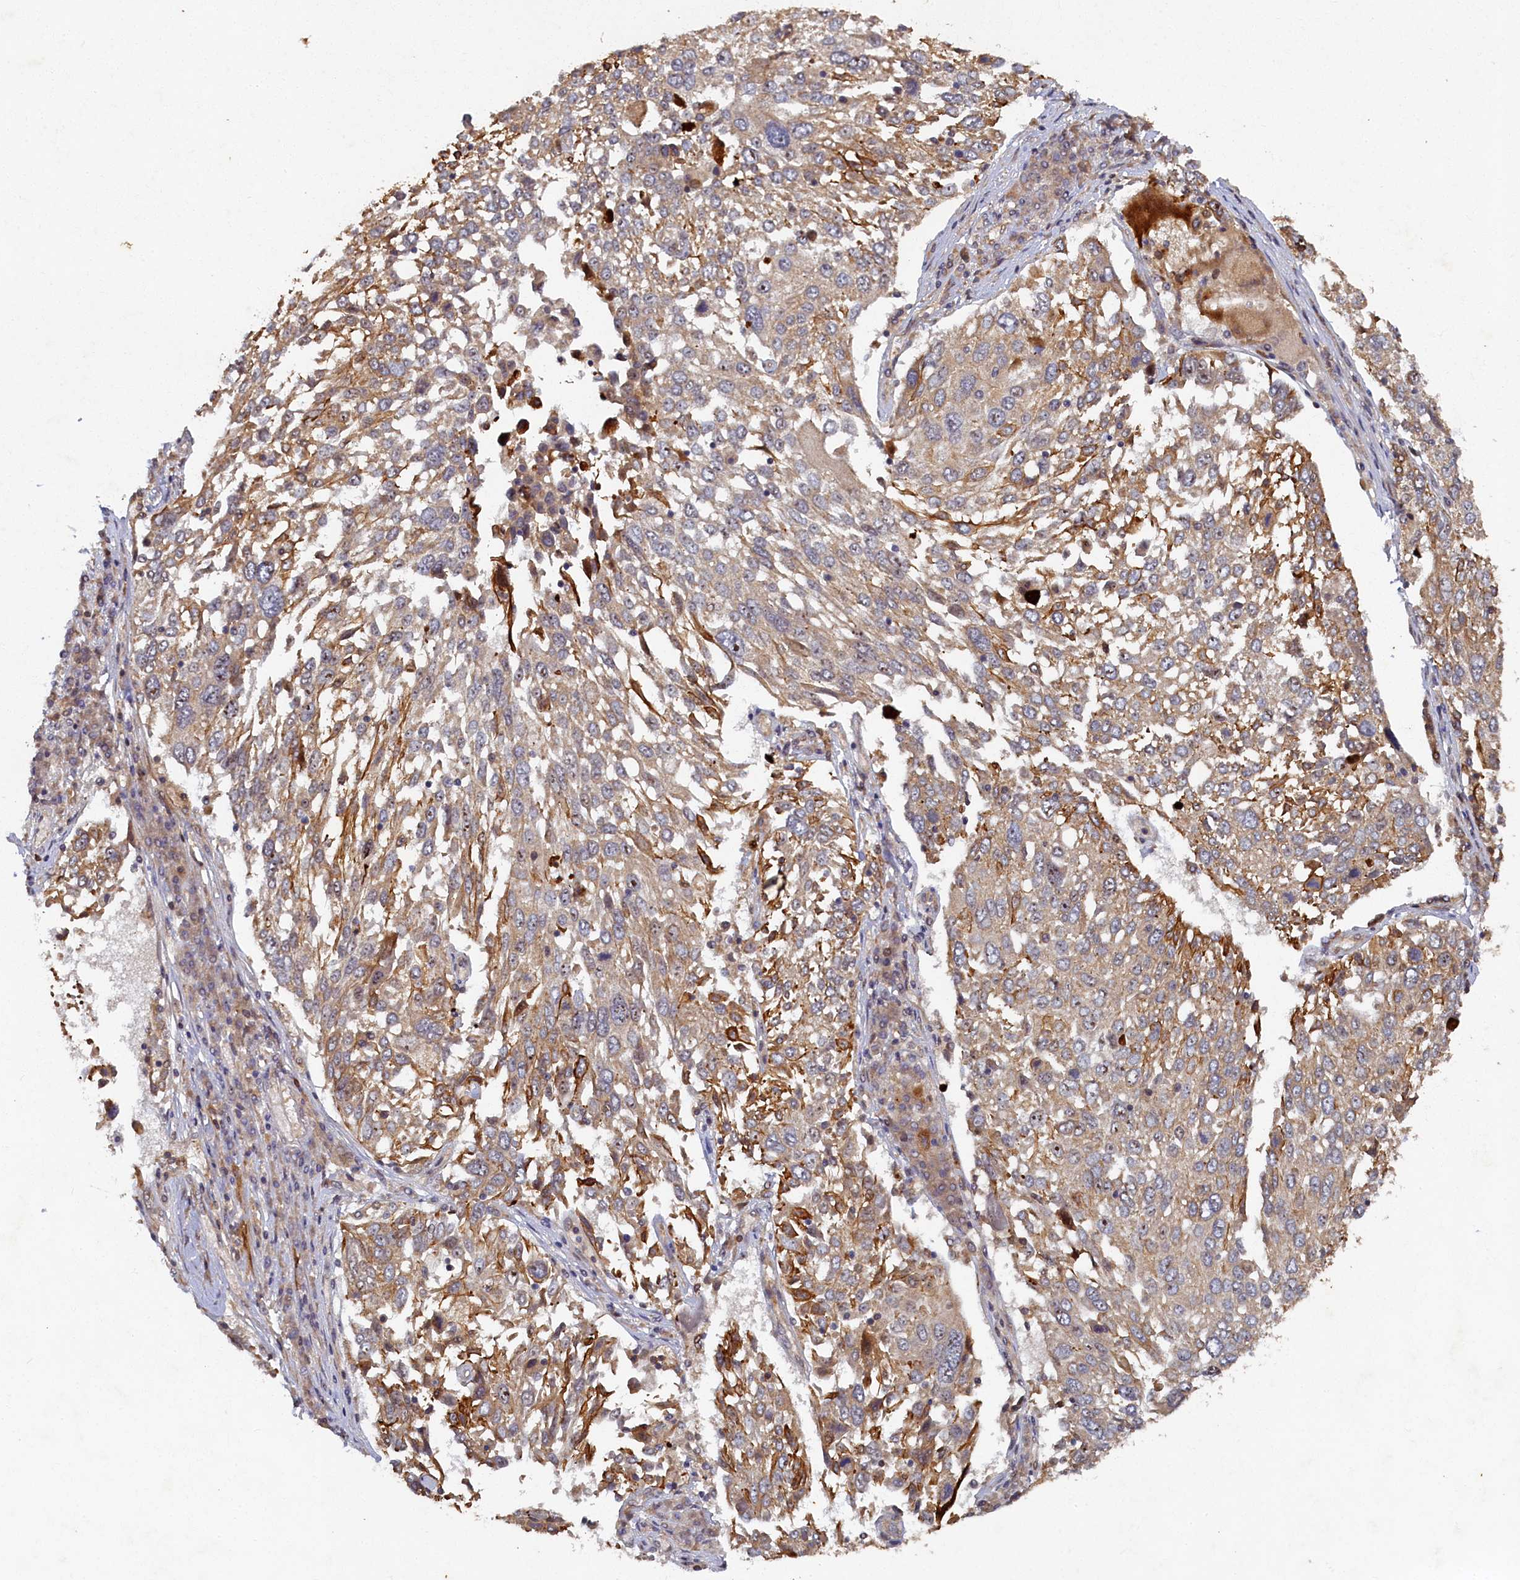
{"staining": {"intensity": "moderate", "quantity": "25%-75%", "location": "cytoplasmic/membranous"}, "tissue": "lung cancer", "cell_type": "Tumor cells", "image_type": "cancer", "snomed": [{"axis": "morphology", "description": "Squamous cell carcinoma, NOS"}, {"axis": "topography", "description": "Lung"}], "caption": "Immunohistochemistry image of squamous cell carcinoma (lung) stained for a protein (brown), which shows medium levels of moderate cytoplasmic/membranous positivity in about 25%-75% of tumor cells.", "gene": "CEP20", "patient": {"sex": "male", "age": 65}}